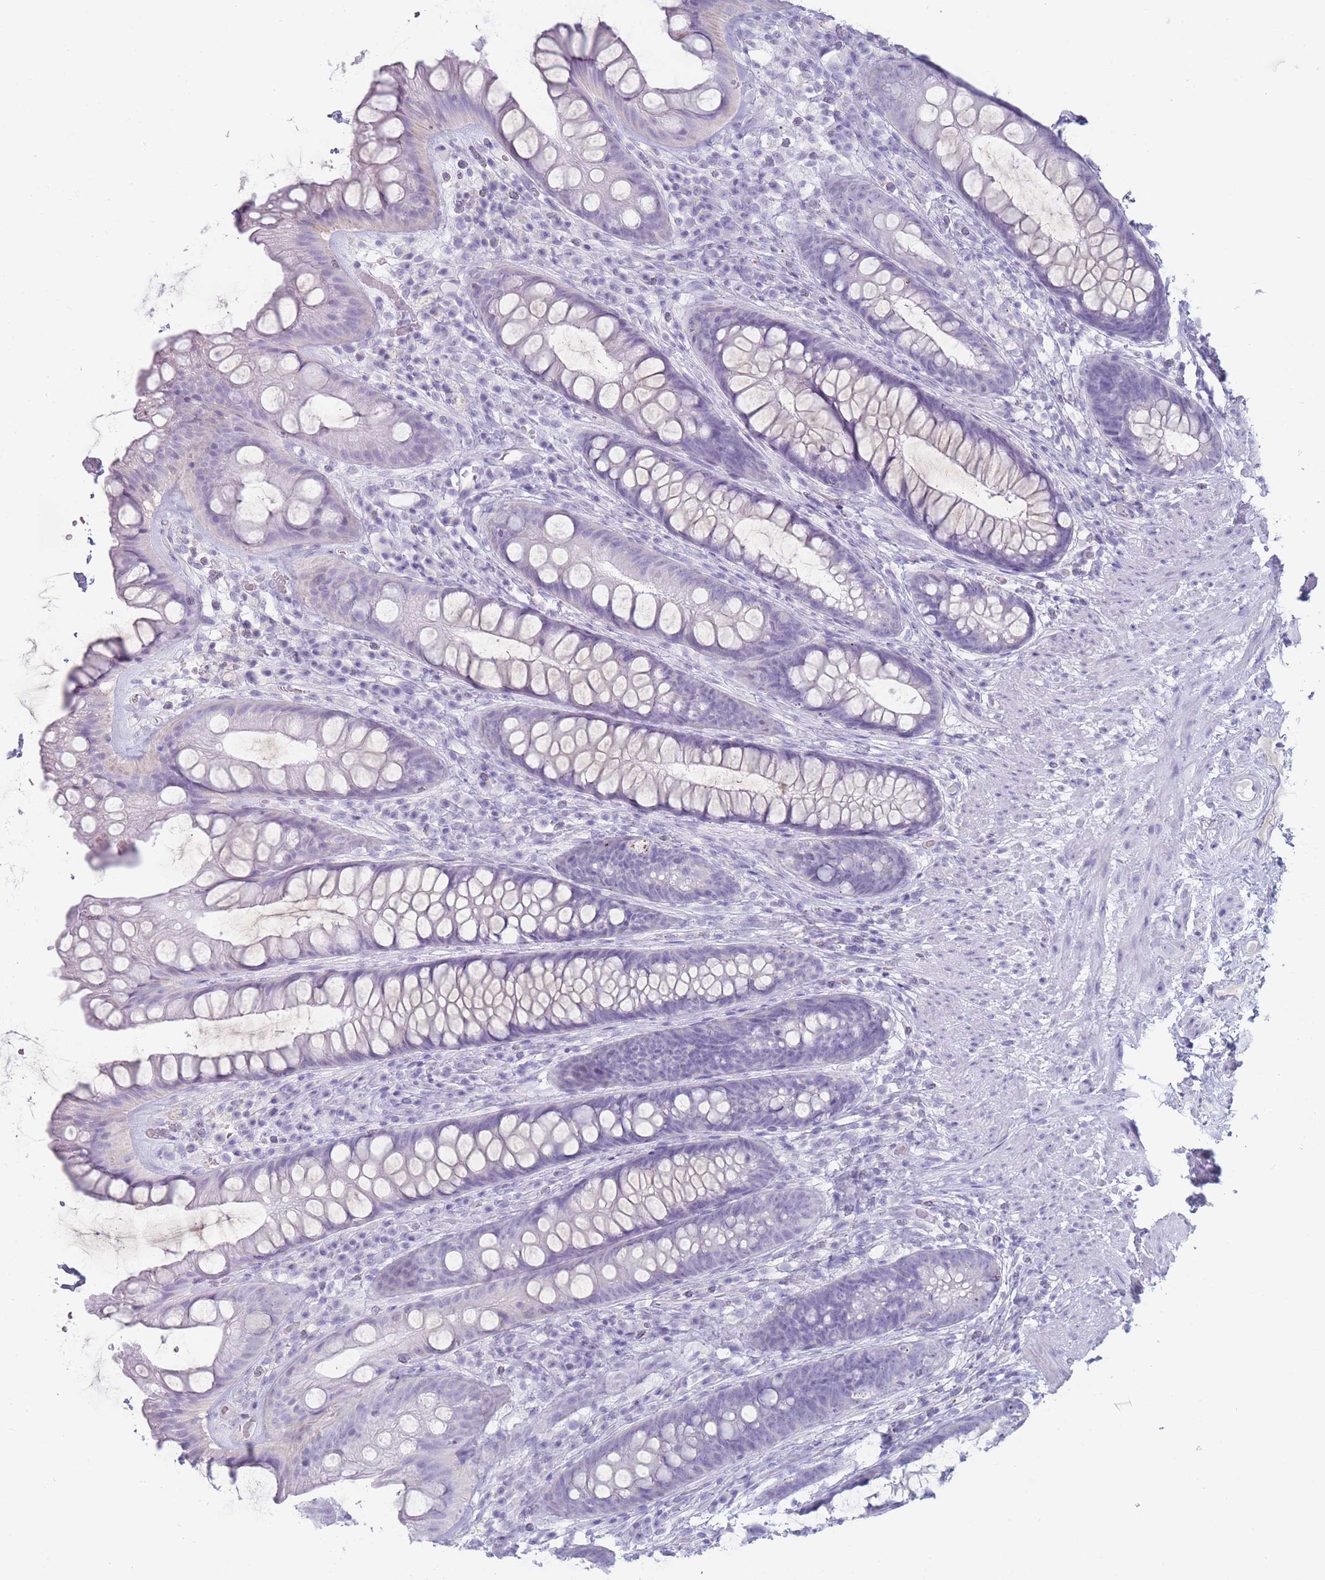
{"staining": {"intensity": "negative", "quantity": "none", "location": "none"}, "tissue": "rectum", "cell_type": "Glandular cells", "image_type": "normal", "snomed": [{"axis": "morphology", "description": "Normal tissue, NOS"}, {"axis": "topography", "description": "Rectum"}], "caption": "This is a image of immunohistochemistry staining of unremarkable rectum, which shows no expression in glandular cells. The staining is performed using DAB (3,3'-diaminobenzidine) brown chromogen with nuclei counter-stained in using hematoxylin.", "gene": "GPR12", "patient": {"sex": "male", "age": 74}}